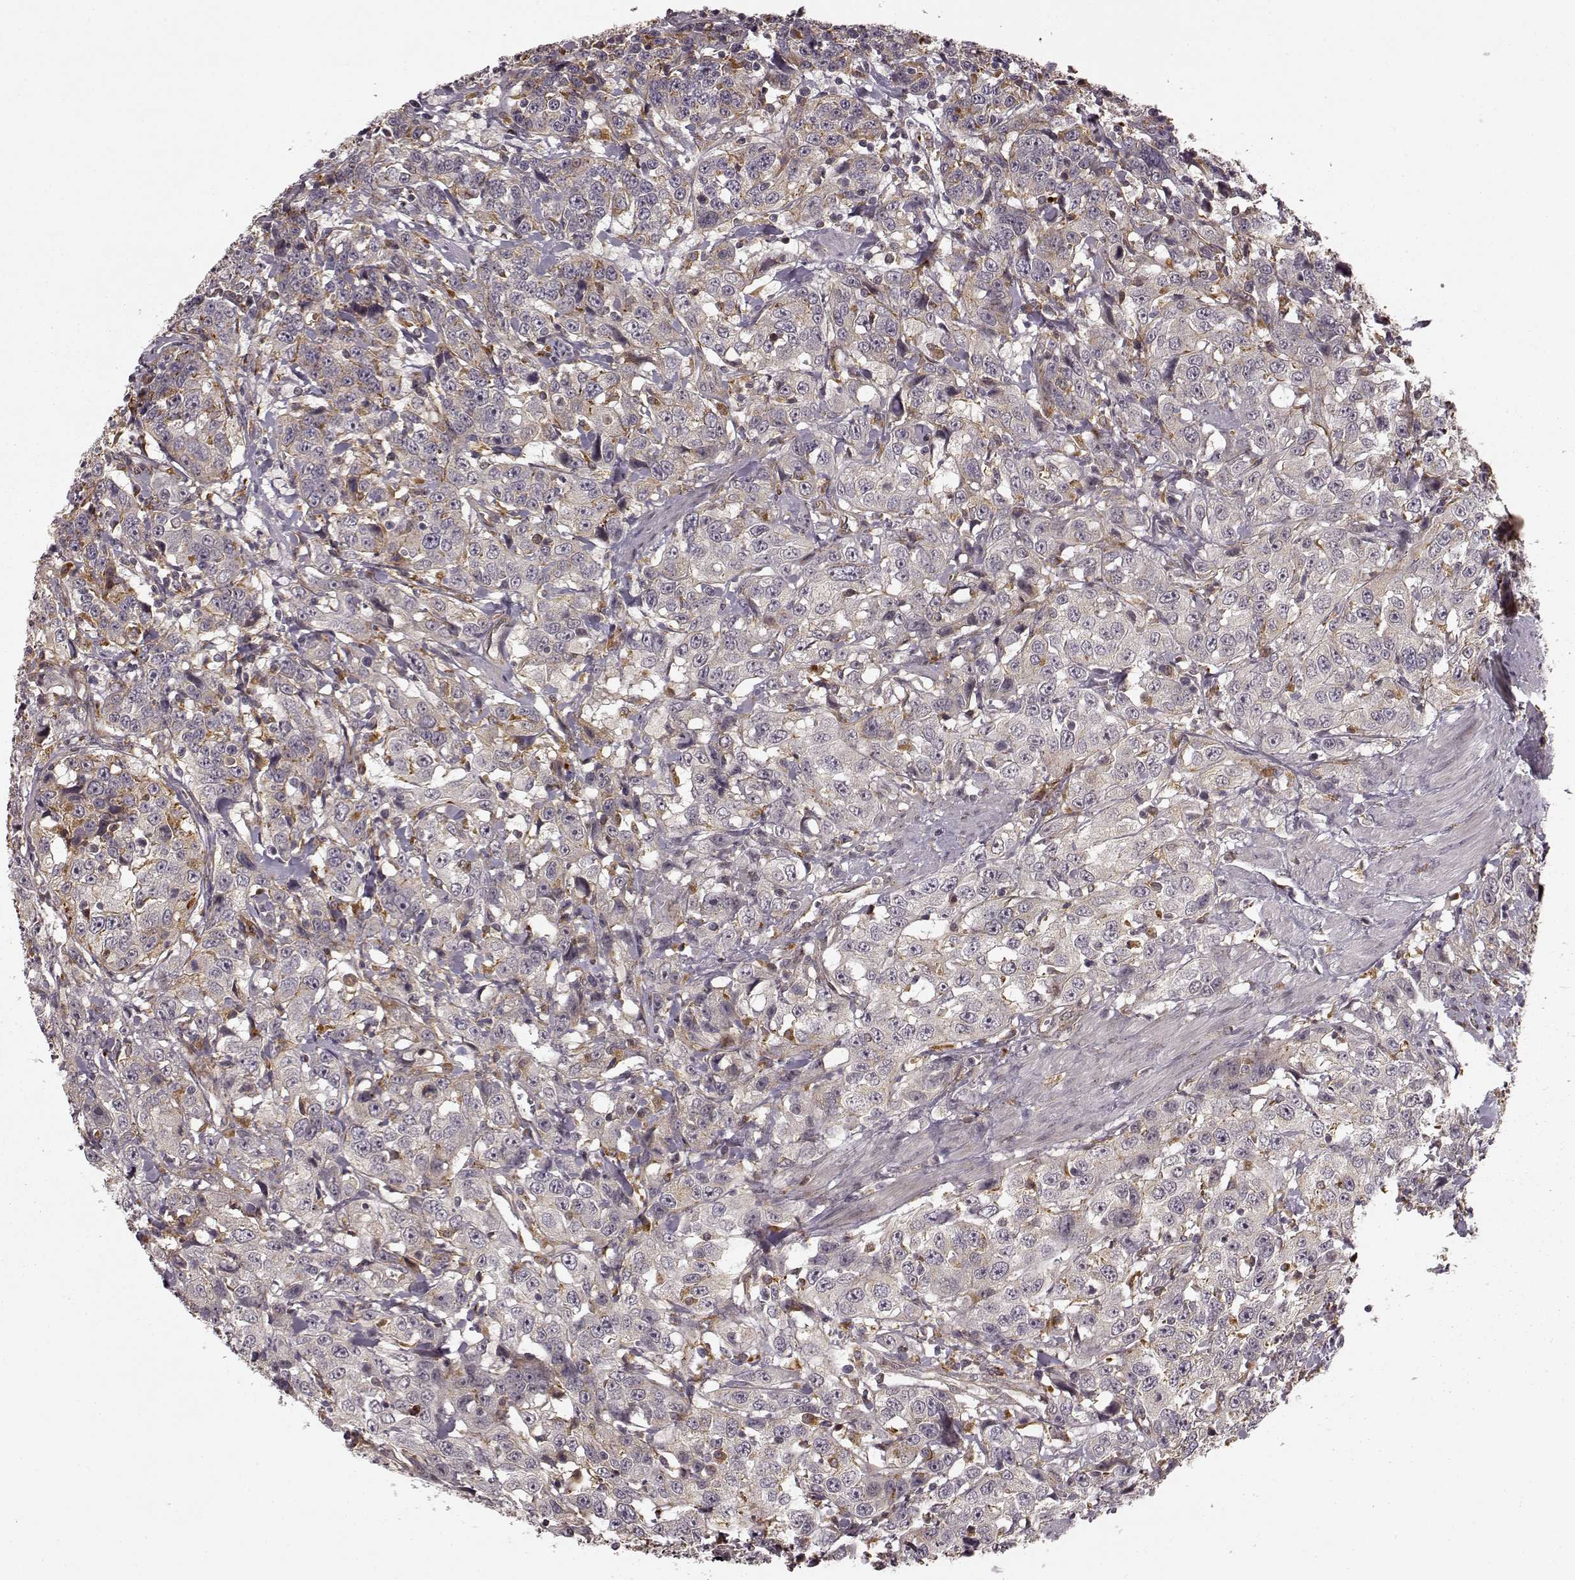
{"staining": {"intensity": "weak", "quantity": ">75%", "location": "cytoplasmic/membranous"}, "tissue": "urothelial cancer", "cell_type": "Tumor cells", "image_type": "cancer", "snomed": [{"axis": "morphology", "description": "Urothelial carcinoma, NOS"}, {"axis": "morphology", "description": "Urothelial carcinoma, High grade"}, {"axis": "topography", "description": "Urinary bladder"}], "caption": "Approximately >75% of tumor cells in human urothelial cancer display weak cytoplasmic/membranous protein staining as visualized by brown immunohistochemical staining.", "gene": "SLC12A9", "patient": {"sex": "female", "age": 73}}